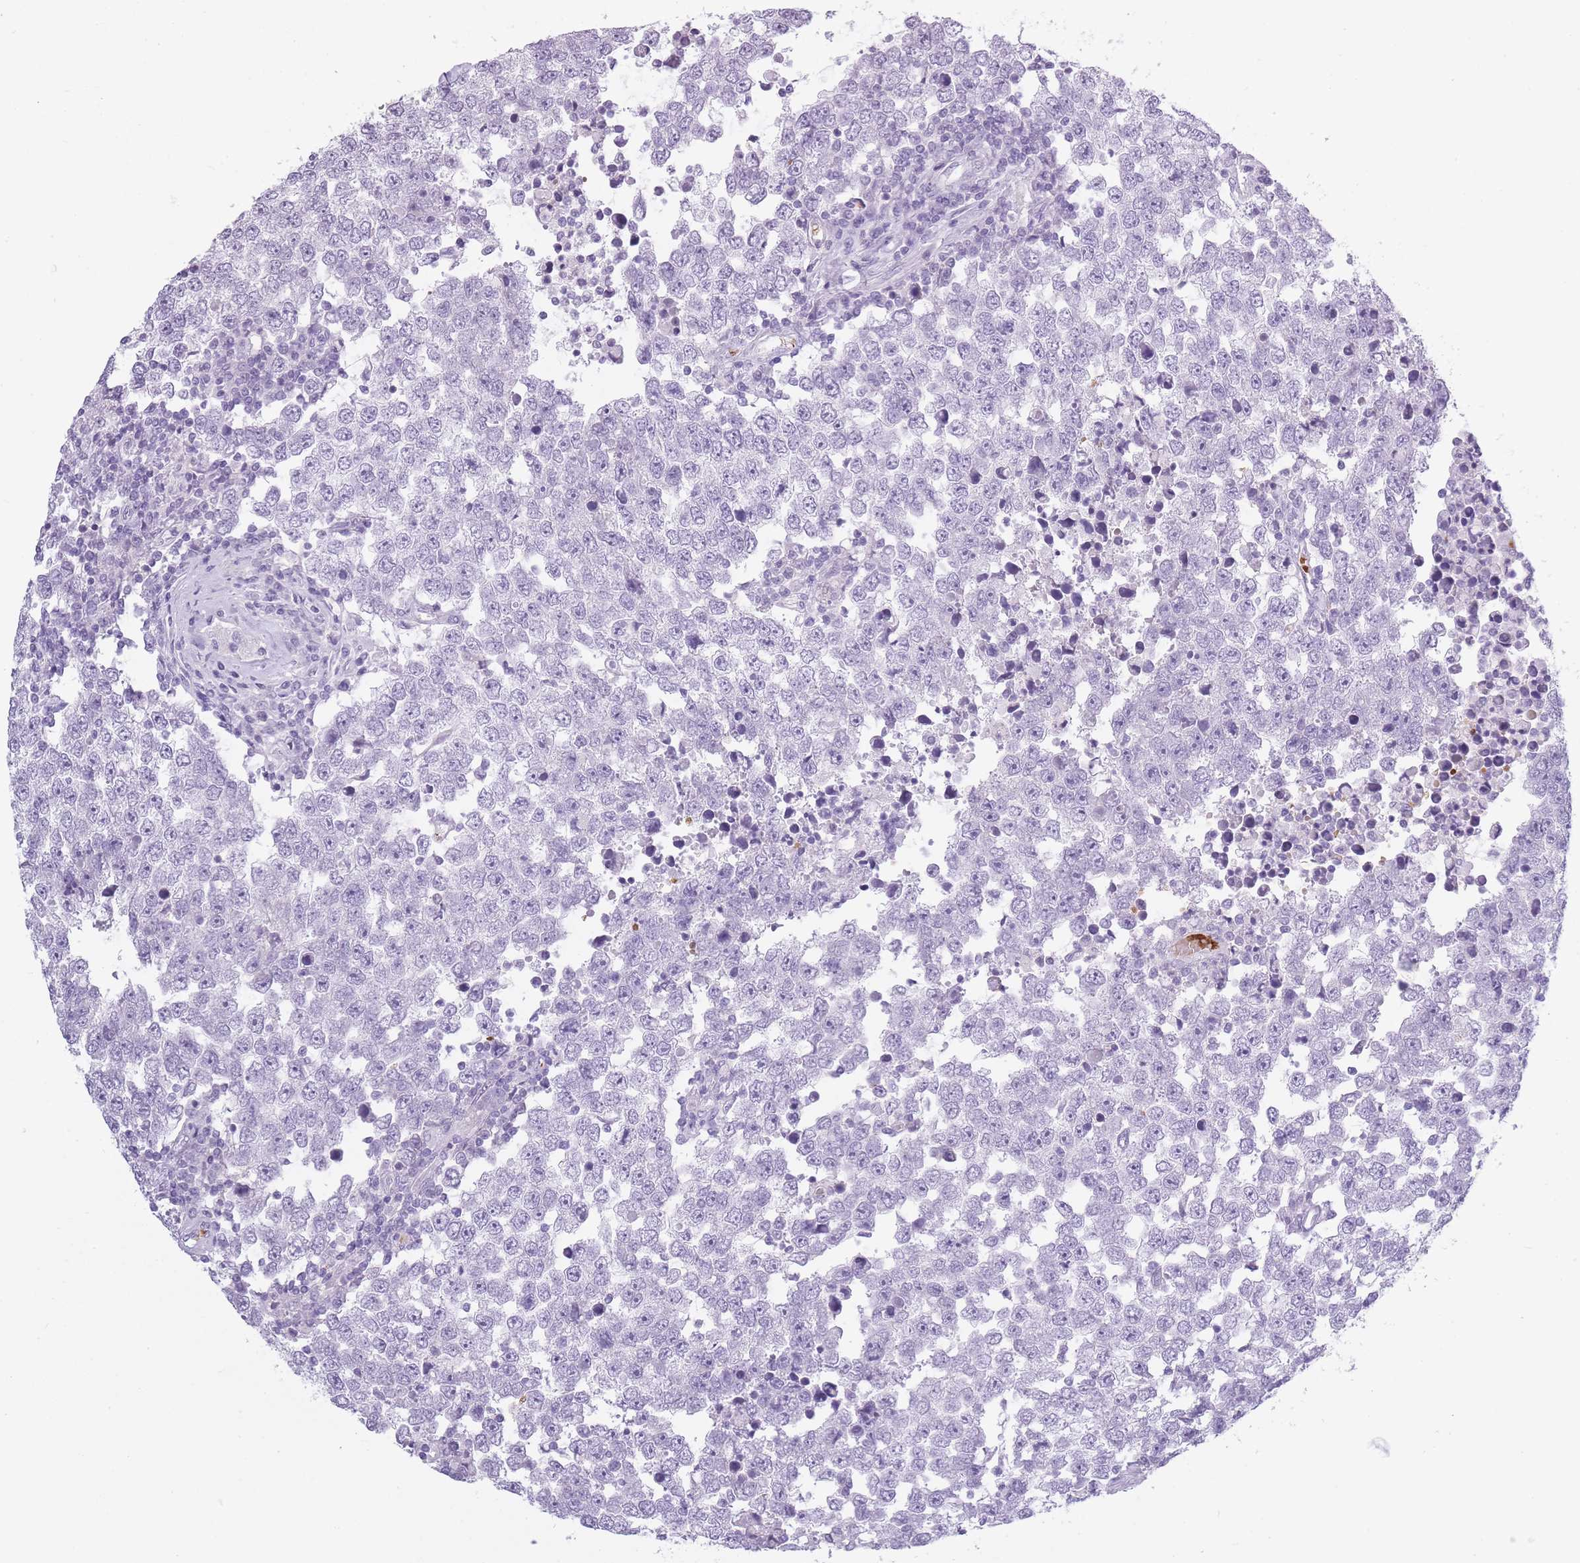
{"staining": {"intensity": "negative", "quantity": "none", "location": "none"}, "tissue": "testis cancer", "cell_type": "Tumor cells", "image_type": "cancer", "snomed": [{"axis": "morphology", "description": "Seminoma, NOS"}, {"axis": "morphology", "description": "Carcinoma, Embryonal, NOS"}, {"axis": "topography", "description": "Testis"}], "caption": "High magnification brightfield microscopy of testis seminoma stained with DAB (brown) and counterstained with hematoxylin (blue): tumor cells show no significant staining.", "gene": "OR7C1", "patient": {"sex": "male", "age": 28}}